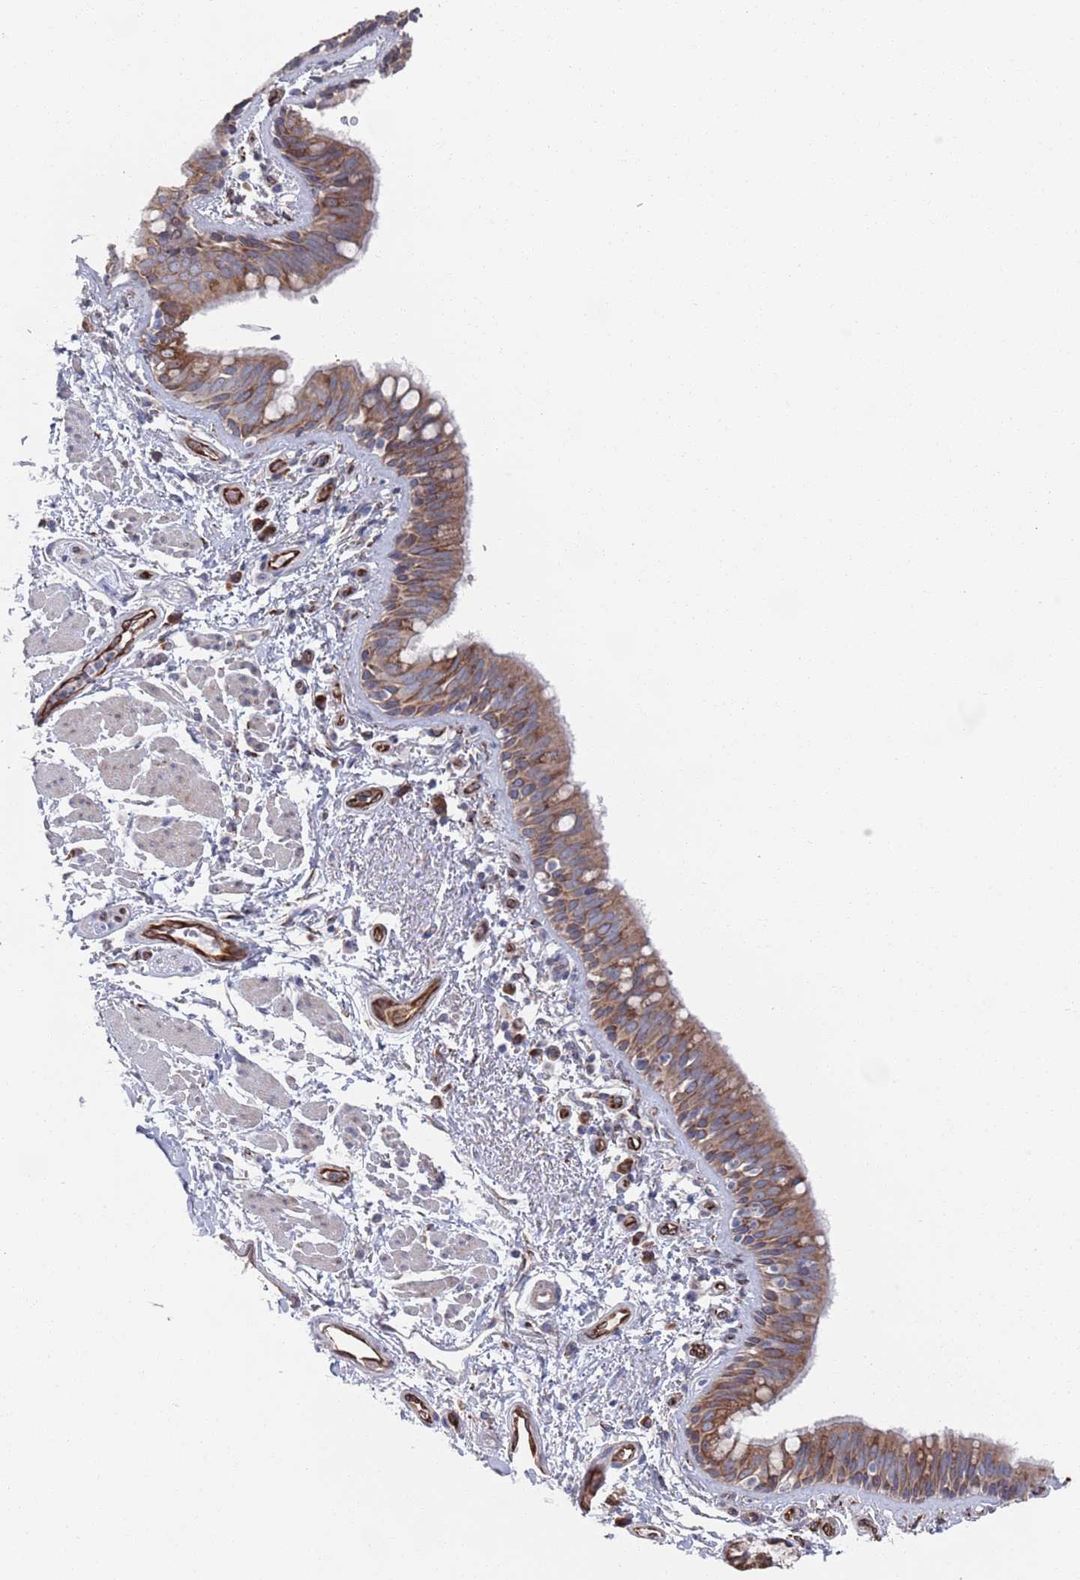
{"staining": {"intensity": "moderate", "quantity": ">75%", "location": "cytoplasmic/membranous"}, "tissue": "bronchus", "cell_type": "Respiratory epithelial cells", "image_type": "normal", "snomed": [{"axis": "morphology", "description": "Normal tissue, NOS"}, {"axis": "morphology", "description": "Neoplasm, uncertain whether benign or malignant"}, {"axis": "topography", "description": "Bronchus"}, {"axis": "topography", "description": "Lung"}], "caption": "DAB (3,3'-diaminobenzidine) immunohistochemical staining of unremarkable human bronchus demonstrates moderate cytoplasmic/membranous protein expression in about >75% of respiratory epithelial cells.", "gene": "CCDC106", "patient": {"sex": "male", "age": 55}}